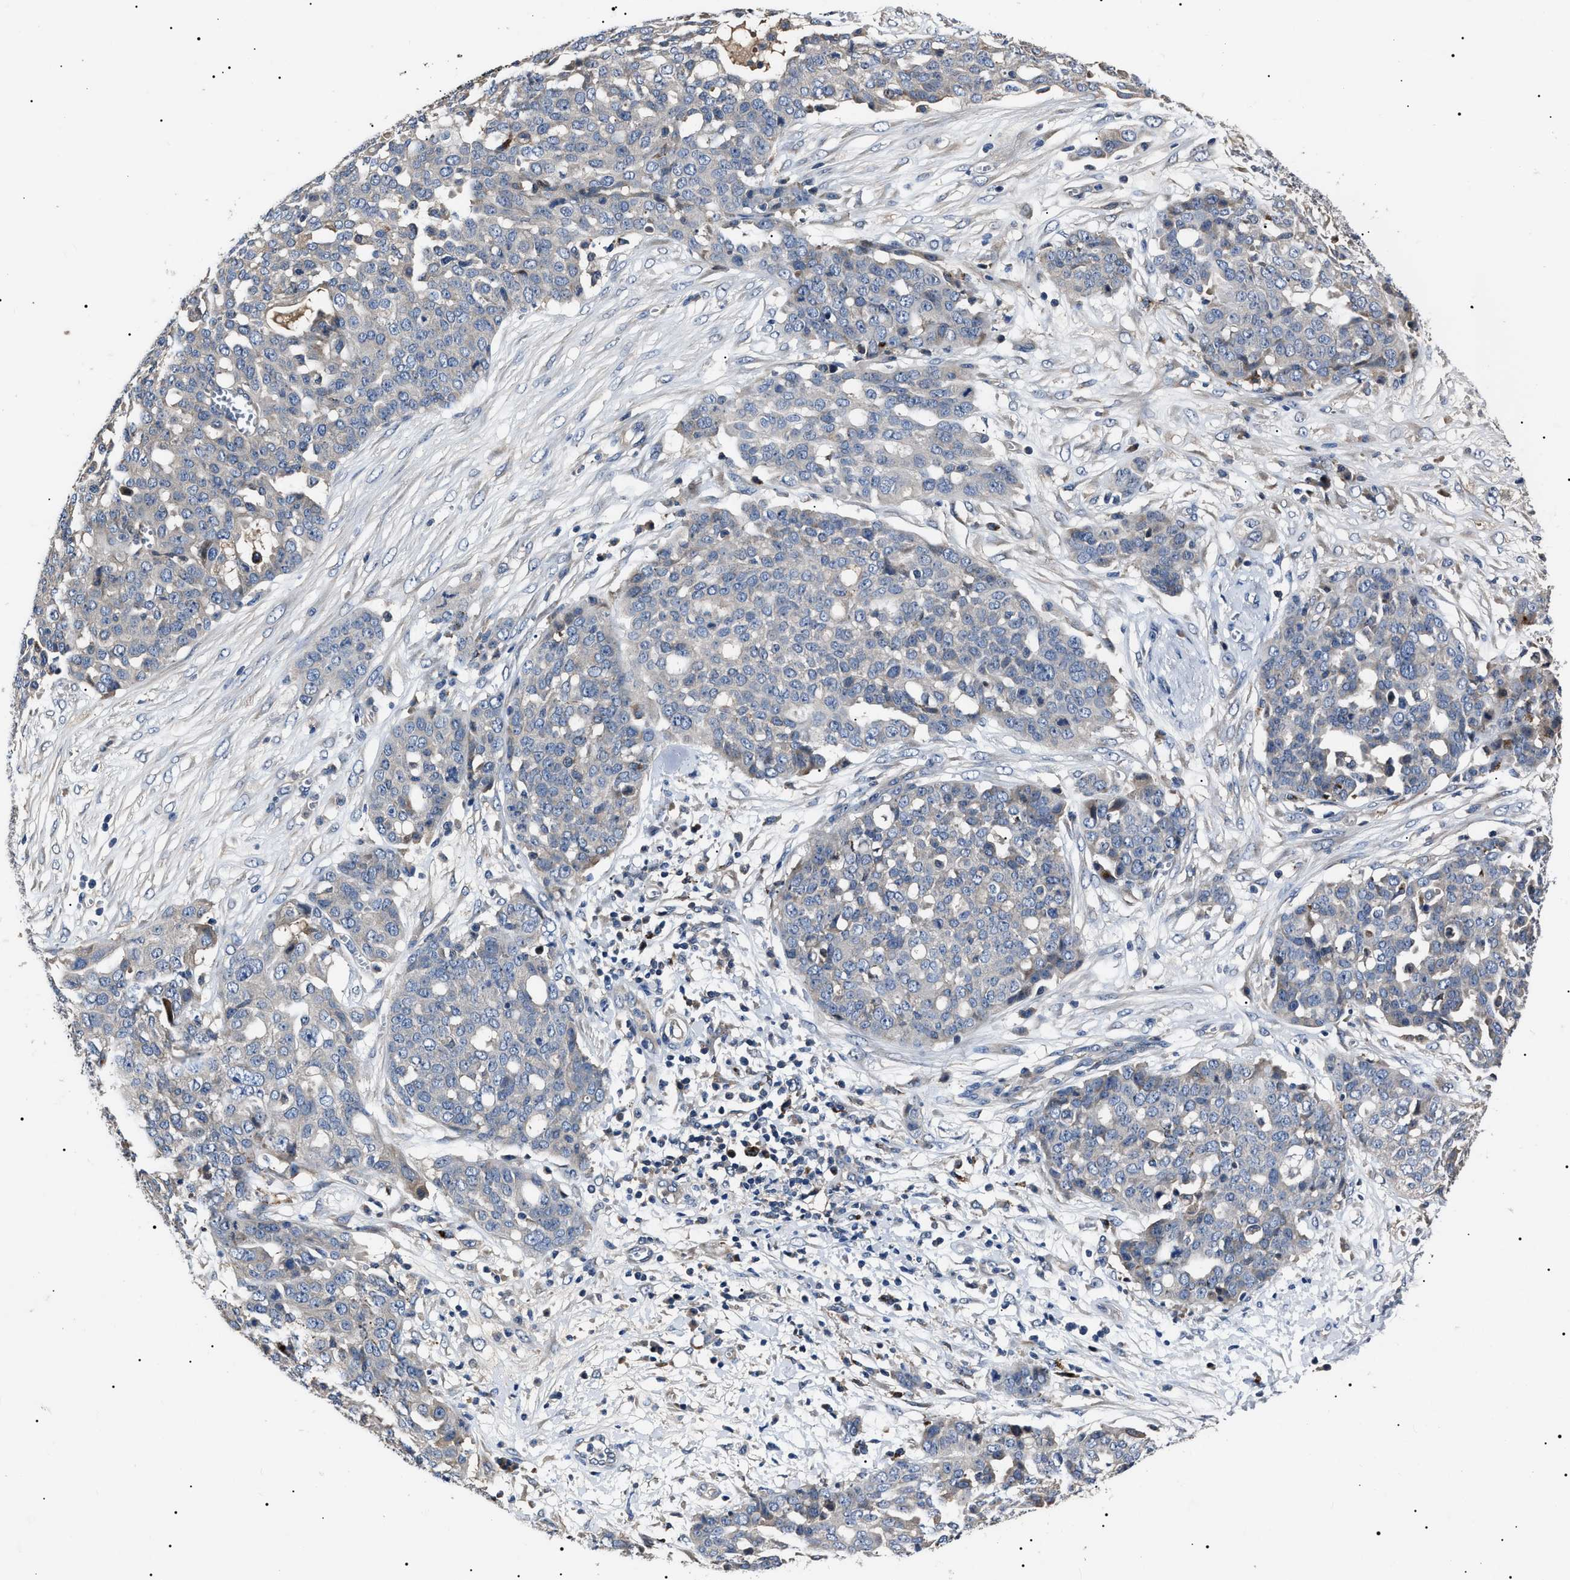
{"staining": {"intensity": "negative", "quantity": "none", "location": "none"}, "tissue": "ovarian cancer", "cell_type": "Tumor cells", "image_type": "cancer", "snomed": [{"axis": "morphology", "description": "Cystadenocarcinoma, serous, NOS"}, {"axis": "topography", "description": "Soft tissue"}, {"axis": "topography", "description": "Ovary"}], "caption": "Histopathology image shows no significant protein expression in tumor cells of serous cystadenocarcinoma (ovarian).", "gene": "IFT81", "patient": {"sex": "female", "age": 57}}